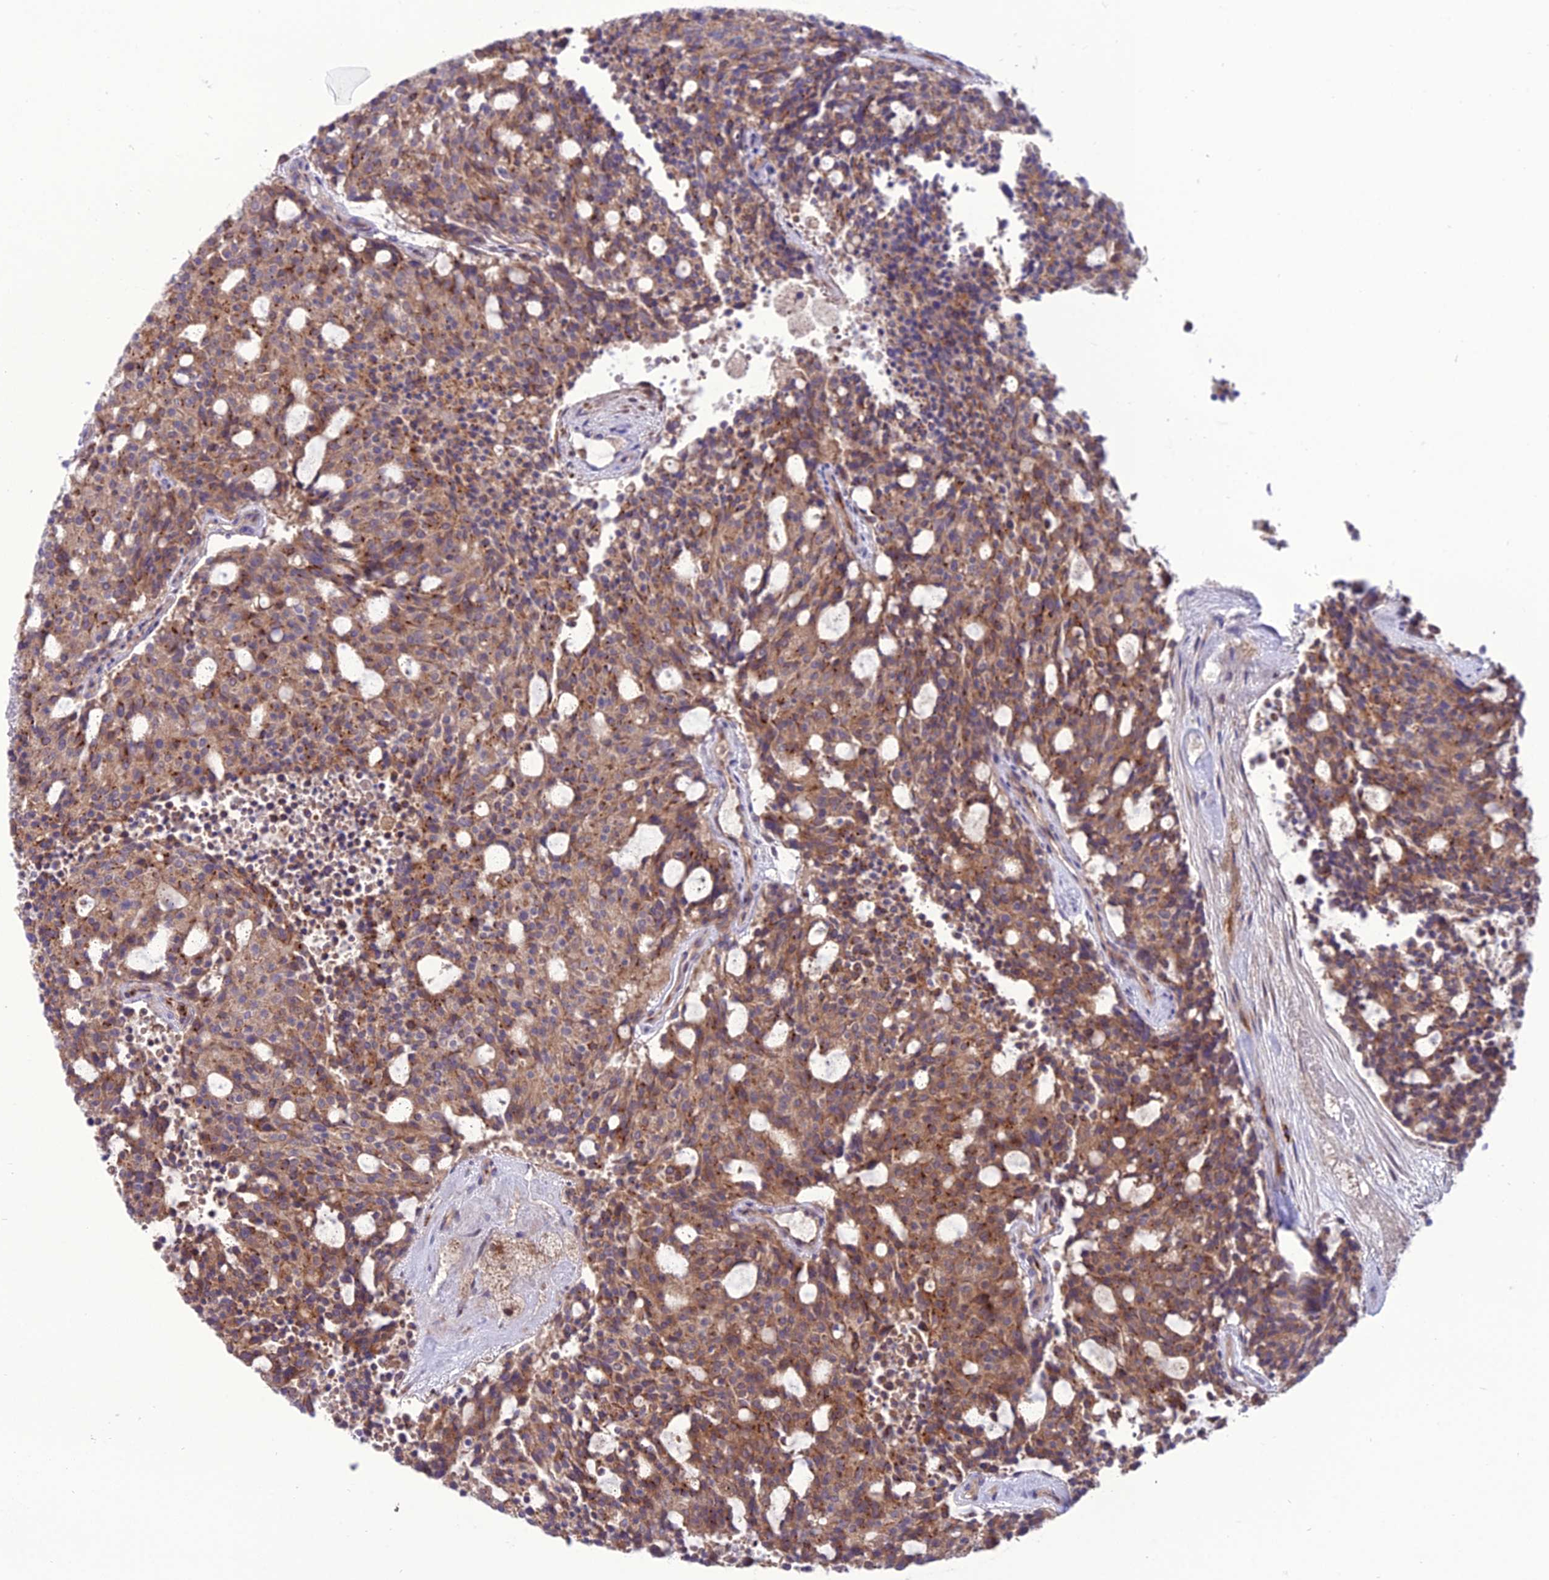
{"staining": {"intensity": "moderate", "quantity": ">75%", "location": "cytoplasmic/membranous"}, "tissue": "carcinoid", "cell_type": "Tumor cells", "image_type": "cancer", "snomed": [{"axis": "morphology", "description": "Carcinoid, malignant, NOS"}, {"axis": "topography", "description": "Pancreas"}], "caption": "Carcinoid stained with DAB (3,3'-diaminobenzidine) immunohistochemistry shows medium levels of moderate cytoplasmic/membranous expression in about >75% of tumor cells.", "gene": "SPRYD7", "patient": {"sex": "female", "age": 54}}